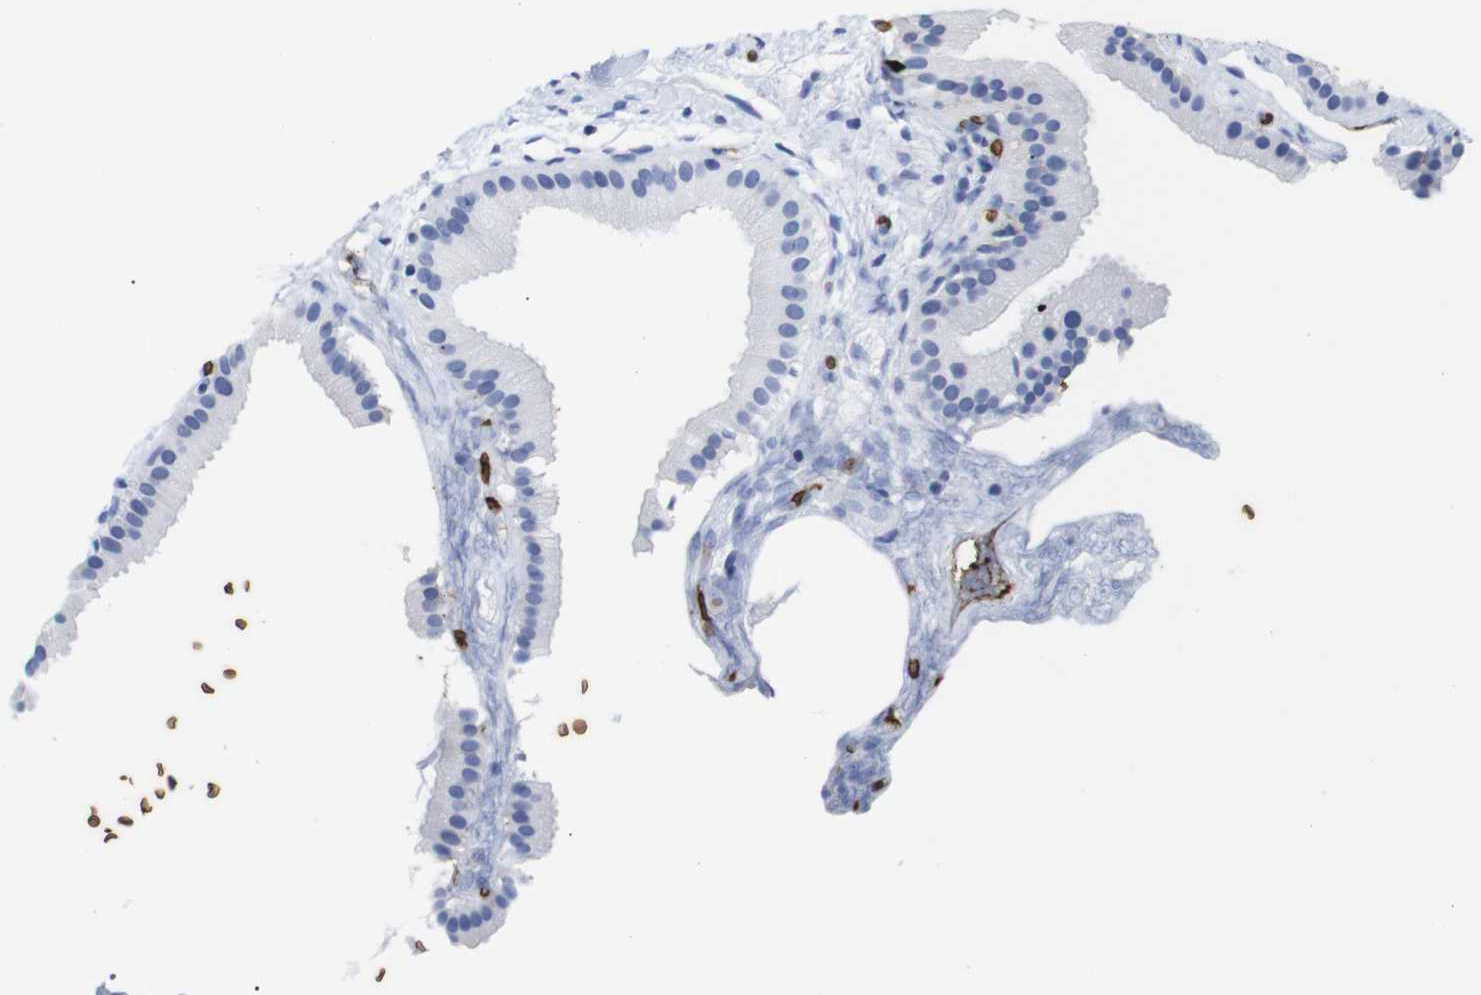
{"staining": {"intensity": "negative", "quantity": "none", "location": "none"}, "tissue": "gallbladder", "cell_type": "Glandular cells", "image_type": "normal", "snomed": [{"axis": "morphology", "description": "Normal tissue, NOS"}, {"axis": "topography", "description": "Gallbladder"}], "caption": "Immunohistochemistry histopathology image of unremarkable gallbladder stained for a protein (brown), which shows no expression in glandular cells. (Immunohistochemistry, brightfield microscopy, high magnification).", "gene": "S1PR2", "patient": {"sex": "female", "age": 64}}